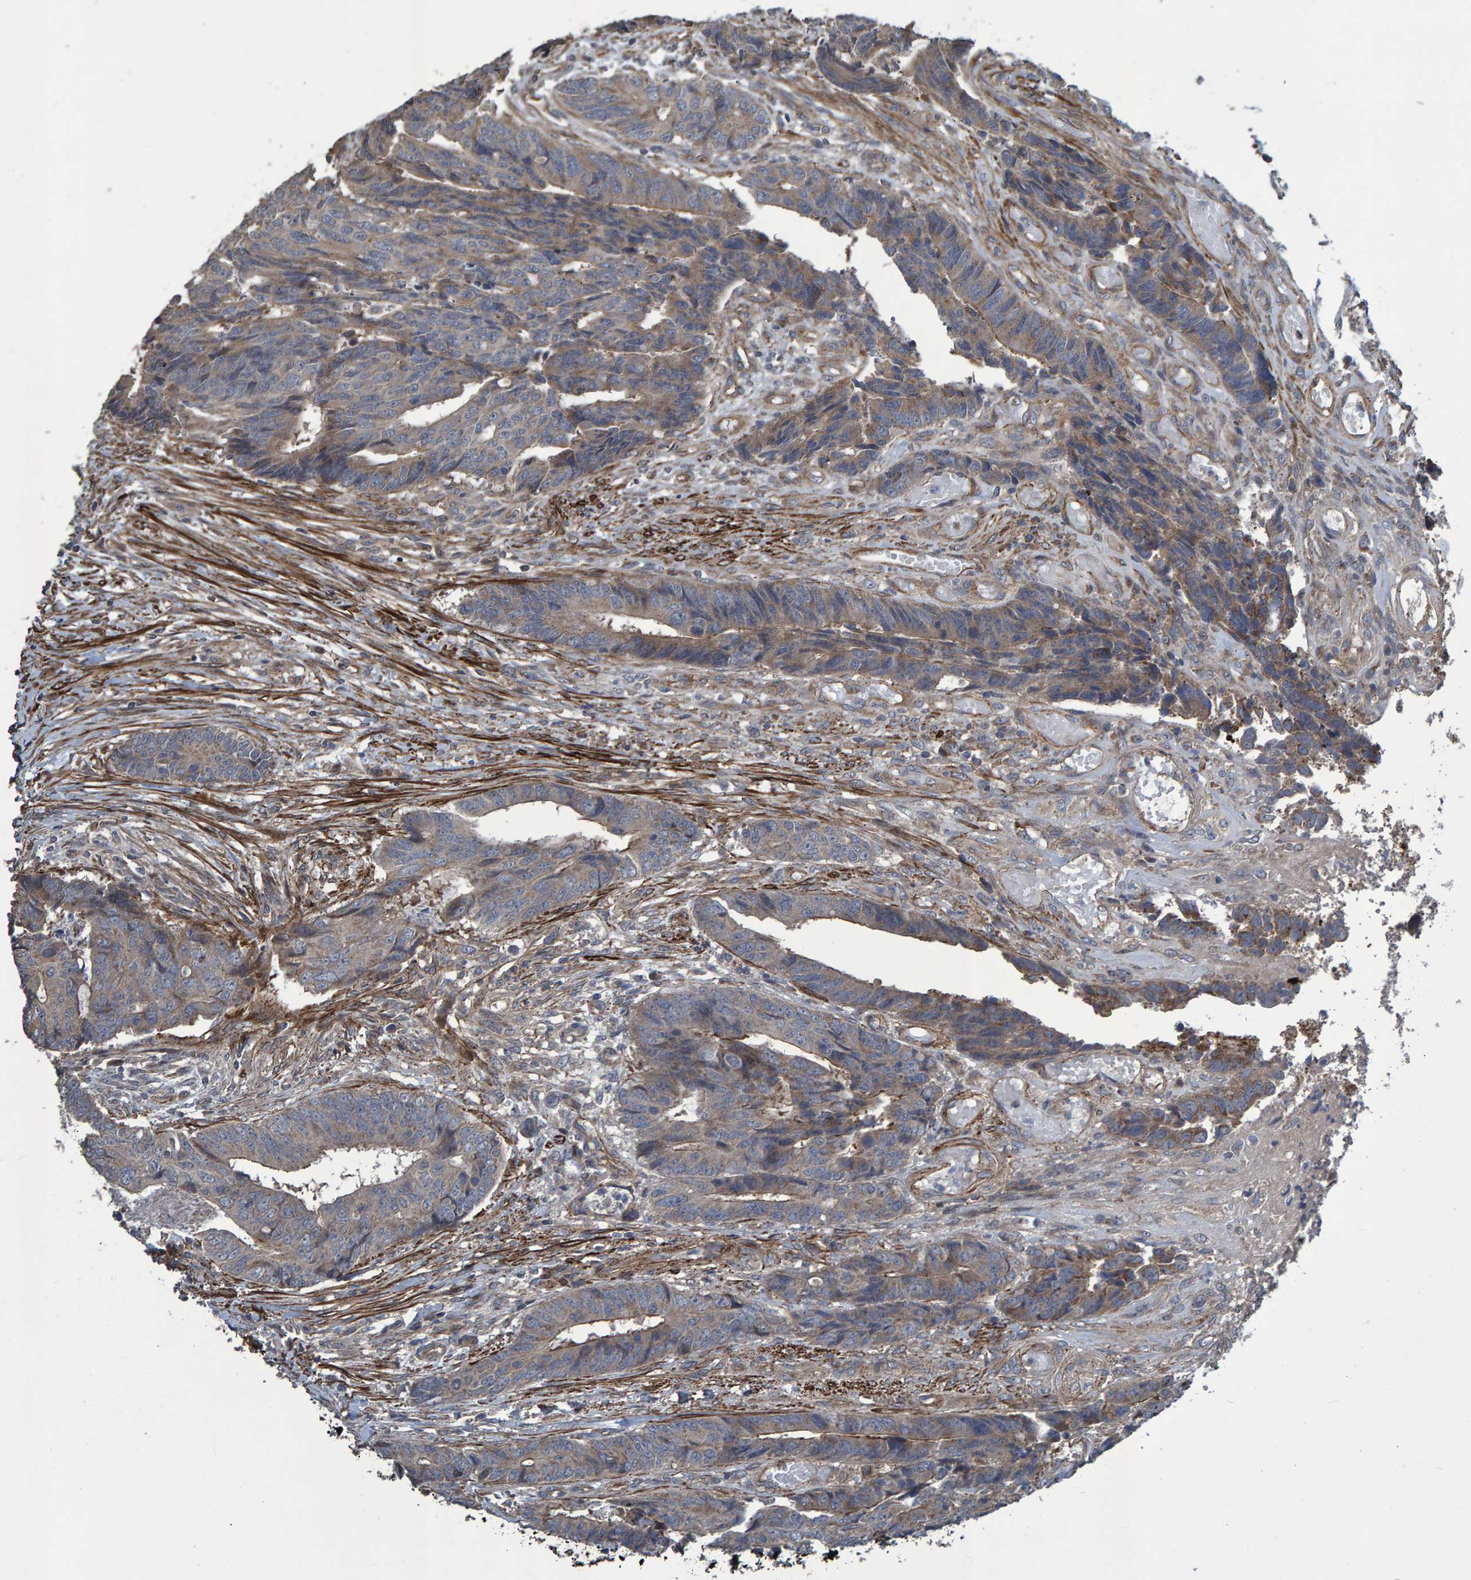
{"staining": {"intensity": "weak", "quantity": "<25%", "location": "cytoplasmic/membranous"}, "tissue": "colorectal cancer", "cell_type": "Tumor cells", "image_type": "cancer", "snomed": [{"axis": "morphology", "description": "Adenocarcinoma, NOS"}, {"axis": "topography", "description": "Rectum"}], "caption": "DAB immunohistochemical staining of human colorectal adenocarcinoma shows no significant positivity in tumor cells.", "gene": "SLIT2", "patient": {"sex": "male", "age": 84}}